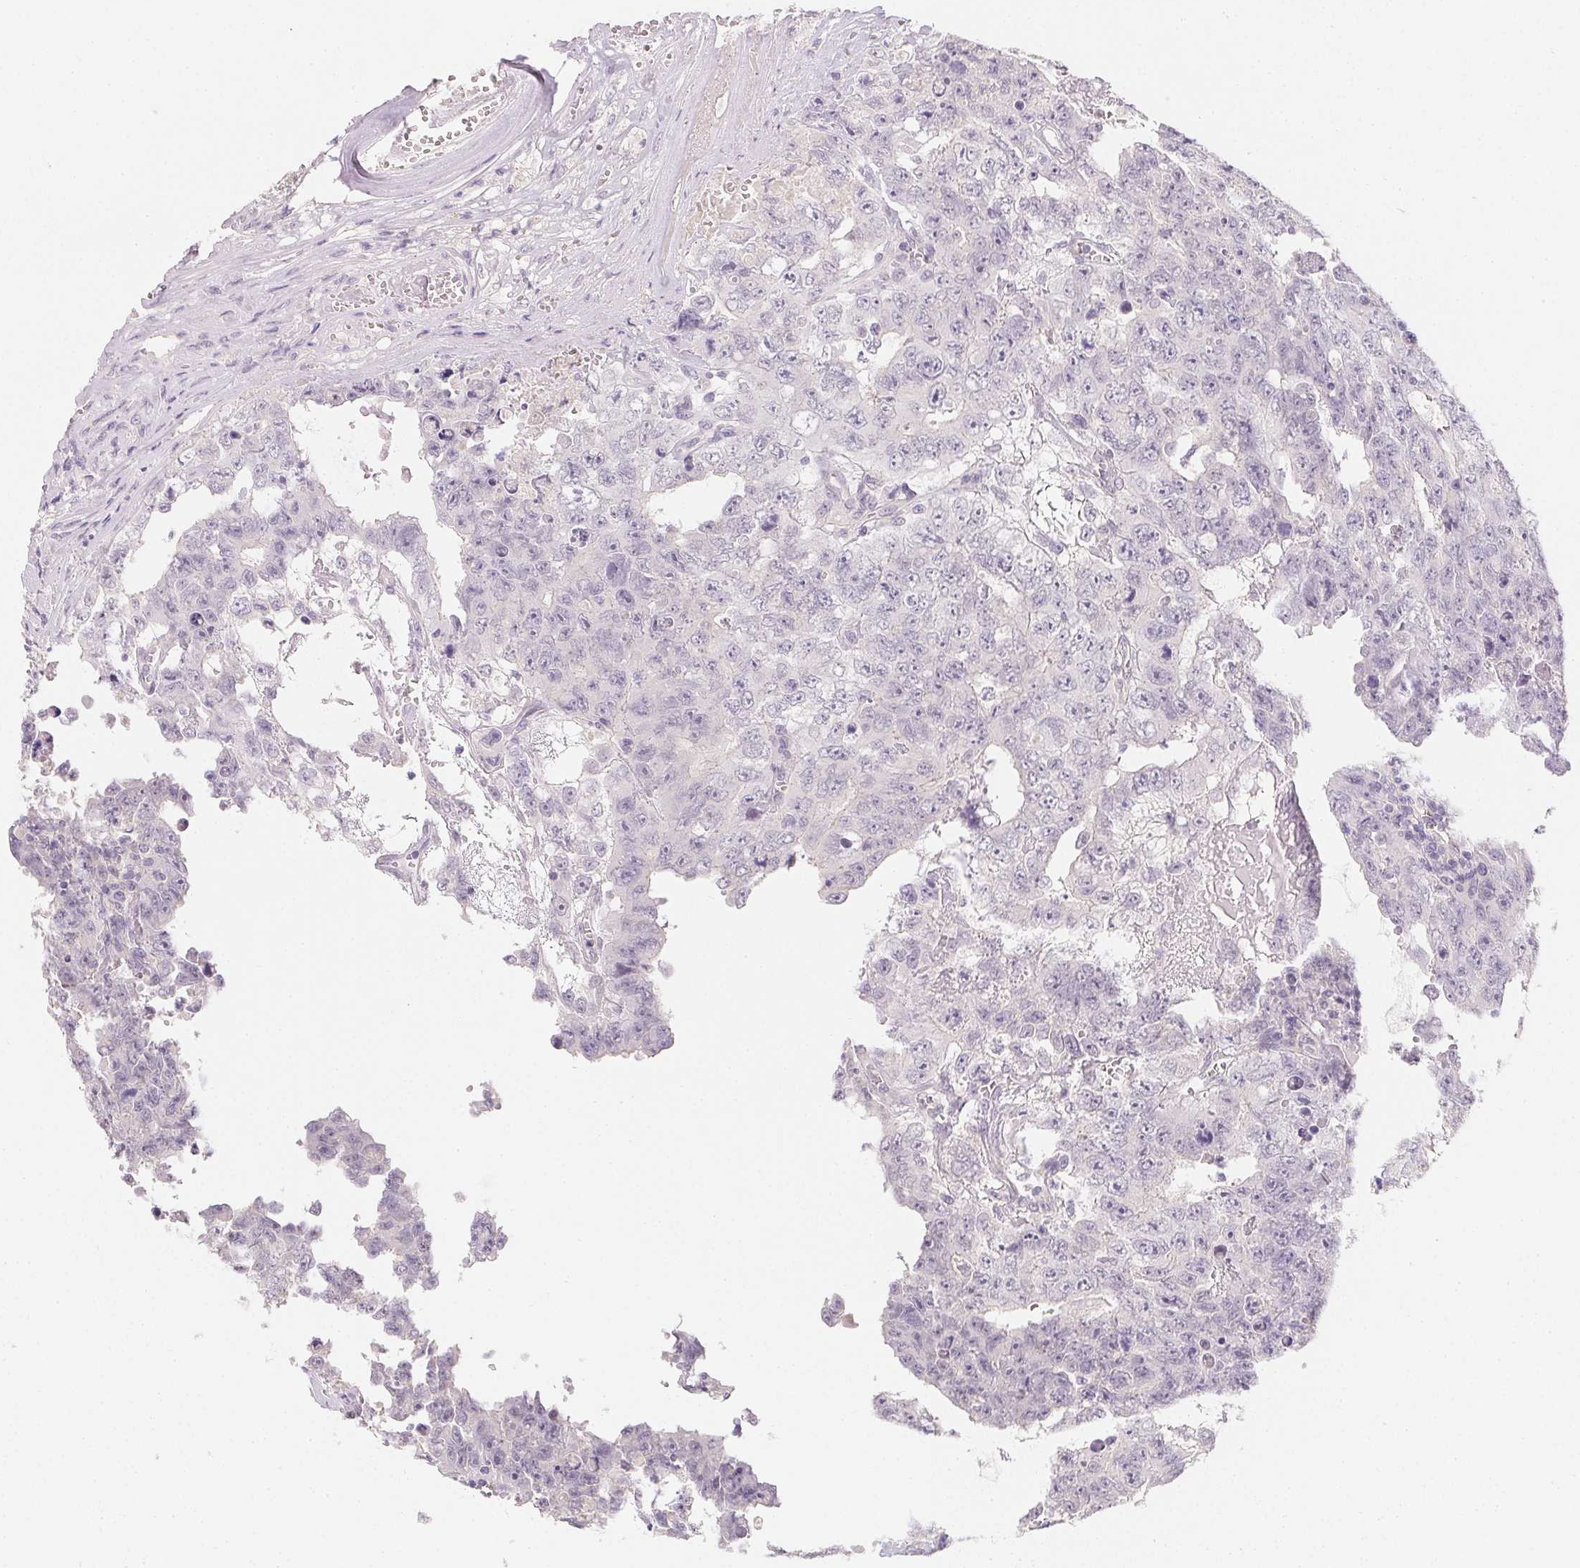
{"staining": {"intensity": "negative", "quantity": "none", "location": "none"}, "tissue": "testis cancer", "cell_type": "Tumor cells", "image_type": "cancer", "snomed": [{"axis": "morphology", "description": "Carcinoma, Embryonal, NOS"}, {"axis": "topography", "description": "Testis"}], "caption": "High power microscopy image of an IHC photomicrograph of testis cancer, revealing no significant expression in tumor cells. The staining was performed using DAB (3,3'-diaminobenzidine) to visualize the protein expression in brown, while the nuclei were stained in blue with hematoxylin (Magnification: 20x).", "gene": "ZBBX", "patient": {"sex": "male", "age": 24}}